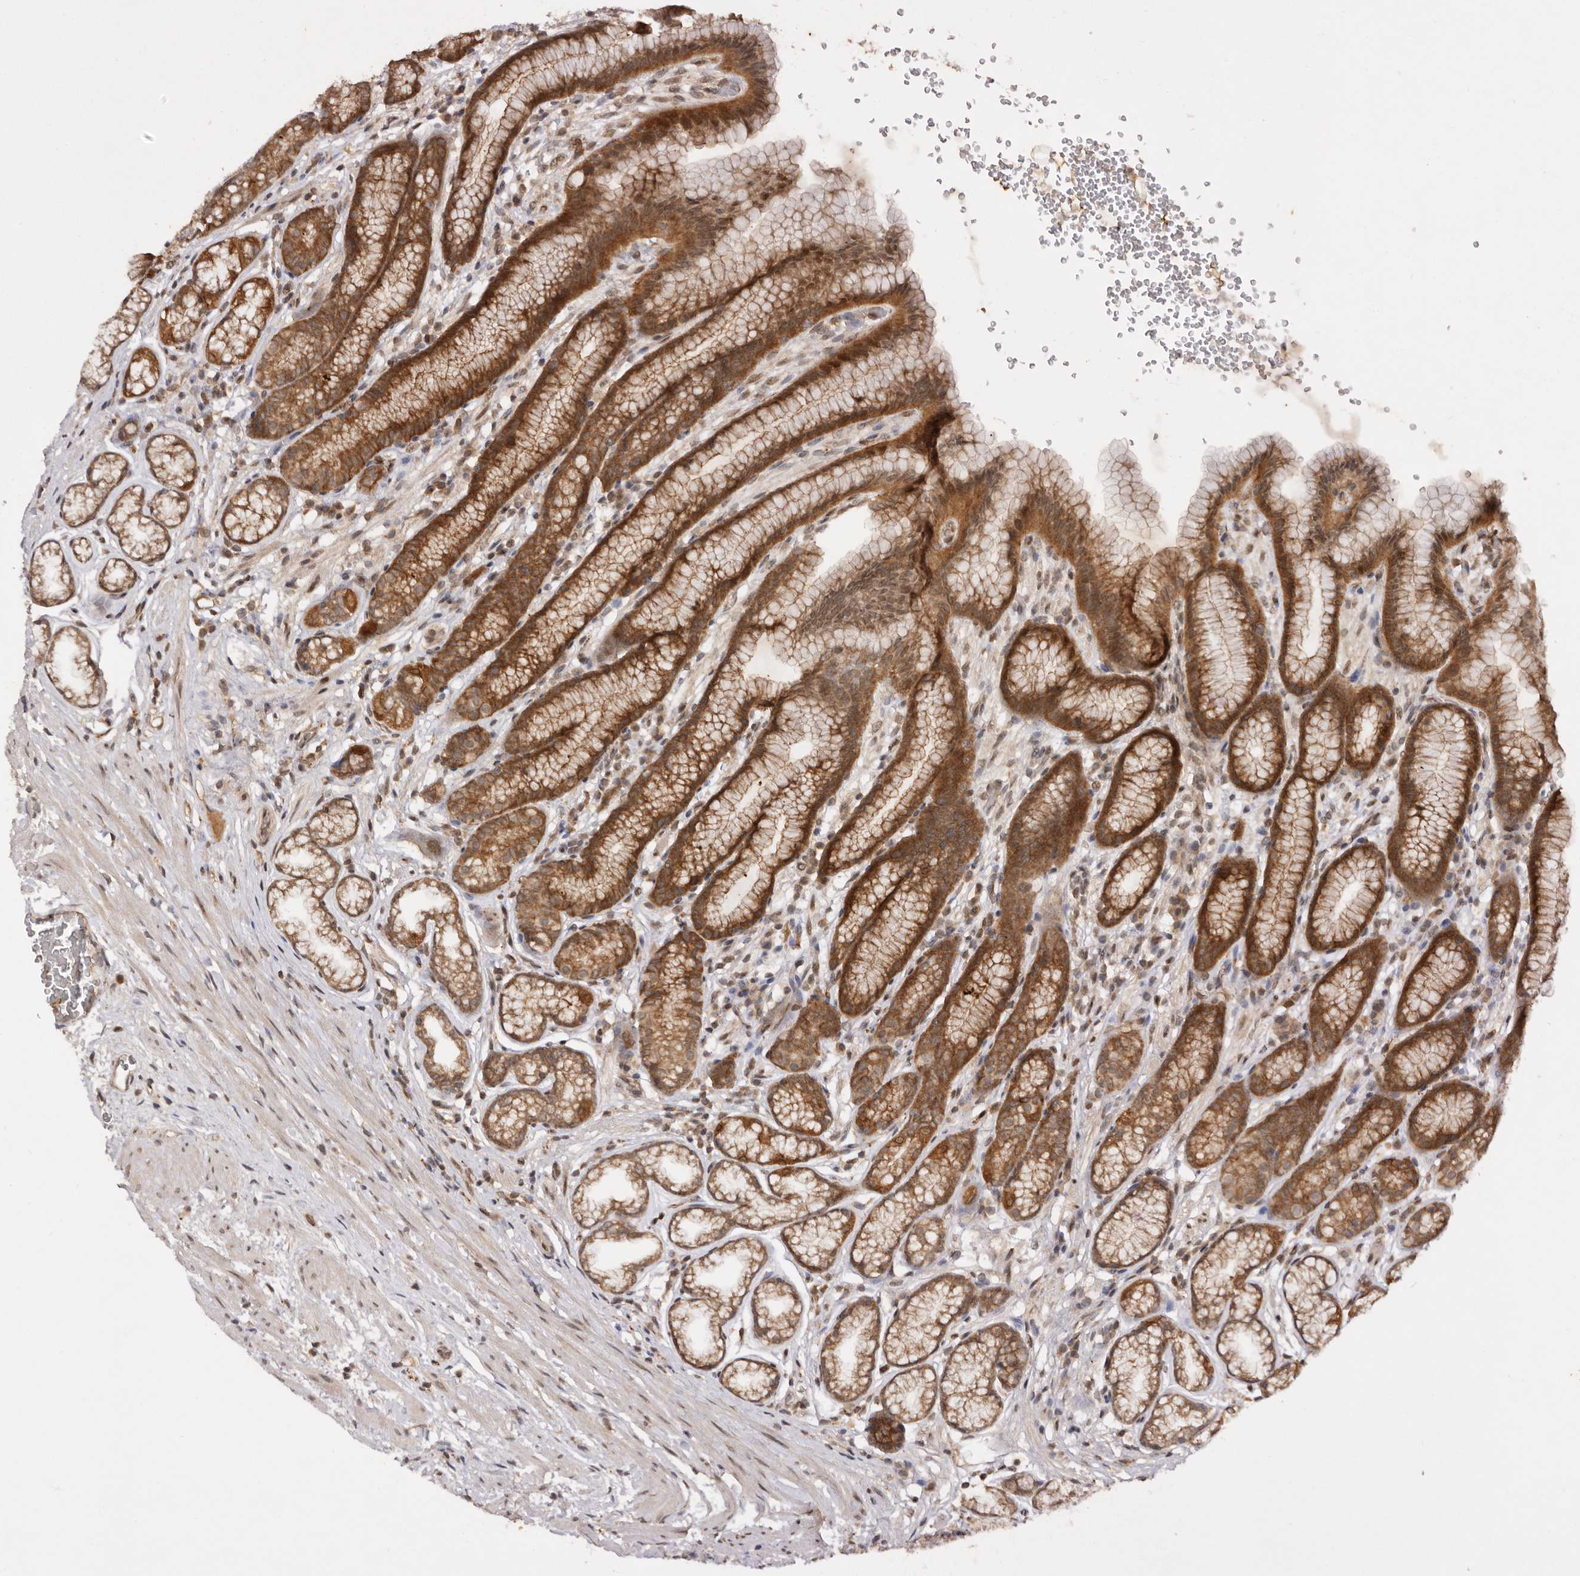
{"staining": {"intensity": "moderate", "quantity": ">75%", "location": "cytoplasmic/membranous,nuclear"}, "tissue": "stomach", "cell_type": "Glandular cells", "image_type": "normal", "snomed": [{"axis": "morphology", "description": "Normal tissue, NOS"}, {"axis": "topography", "description": "Stomach"}], "caption": "Immunohistochemistry (IHC) histopathology image of unremarkable stomach: human stomach stained using immunohistochemistry (IHC) shows medium levels of moderate protein expression localized specifically in the cytoplasmic/membranous,nuclear of glandular cells, appearing as a cytoplasmic/membranous,nuclear brown color.", "gene": "TARS2", "patient": {"sex": "male", "age": 42}}